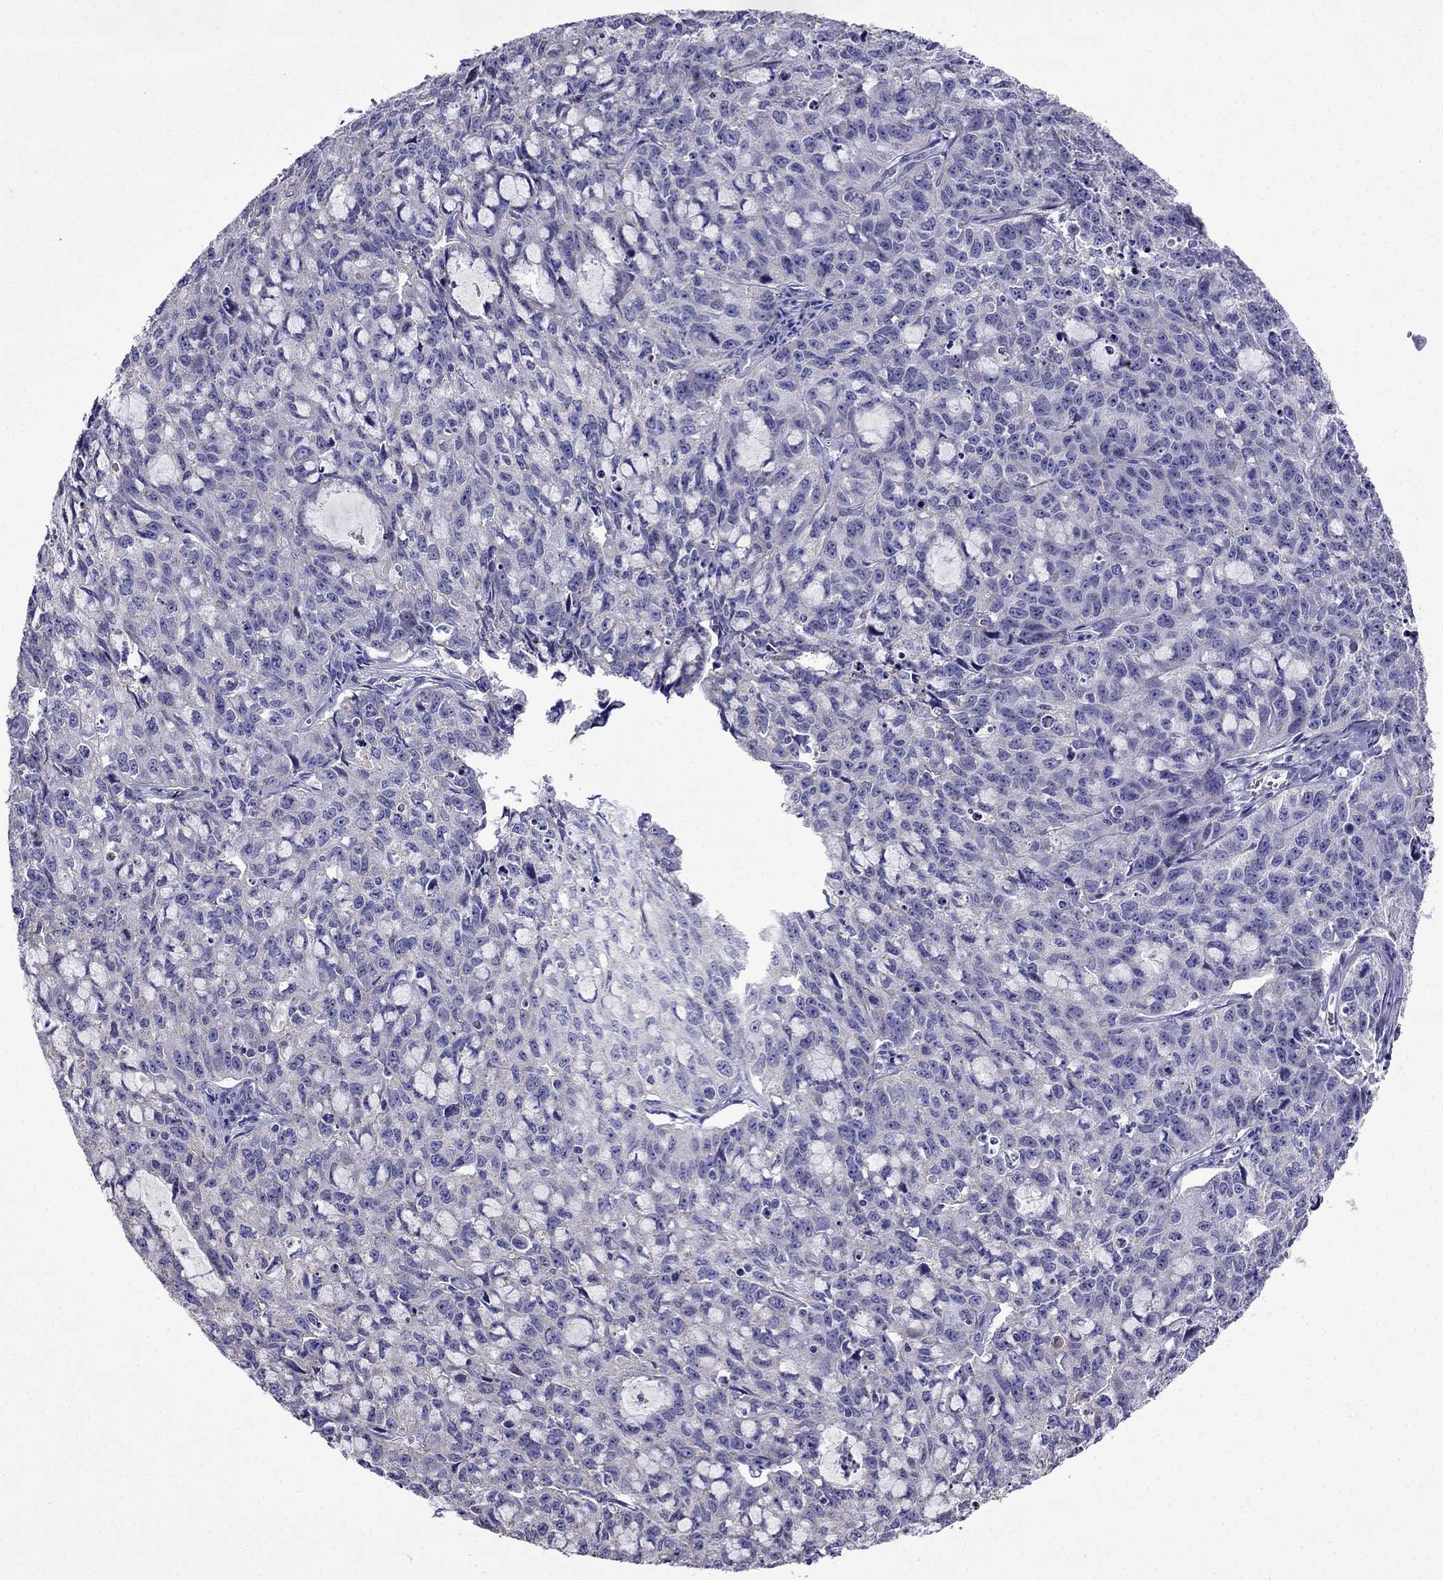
{"staining": {"intensity": "weak", "quantity": "<25%", "location": "cytoplasmic/membranous"}, "tissue": "cervical cancer", "cell_type": "Tumor cells", "image_type": "cancer", "snomed": [{"axis": "morphology", "description": "Squamous cell carcinoma, NOS"}, {"axis": "topography", "description": "Cervix"}], "caption": "IHC micrograph of neoplastic tissue: cervical cancer (squamous cell carcinoma) stained with DAB reveals no significant protein staining in tumor cells.", "gene": "DSC1", "patient": {"sex": "female", "age": 28}}